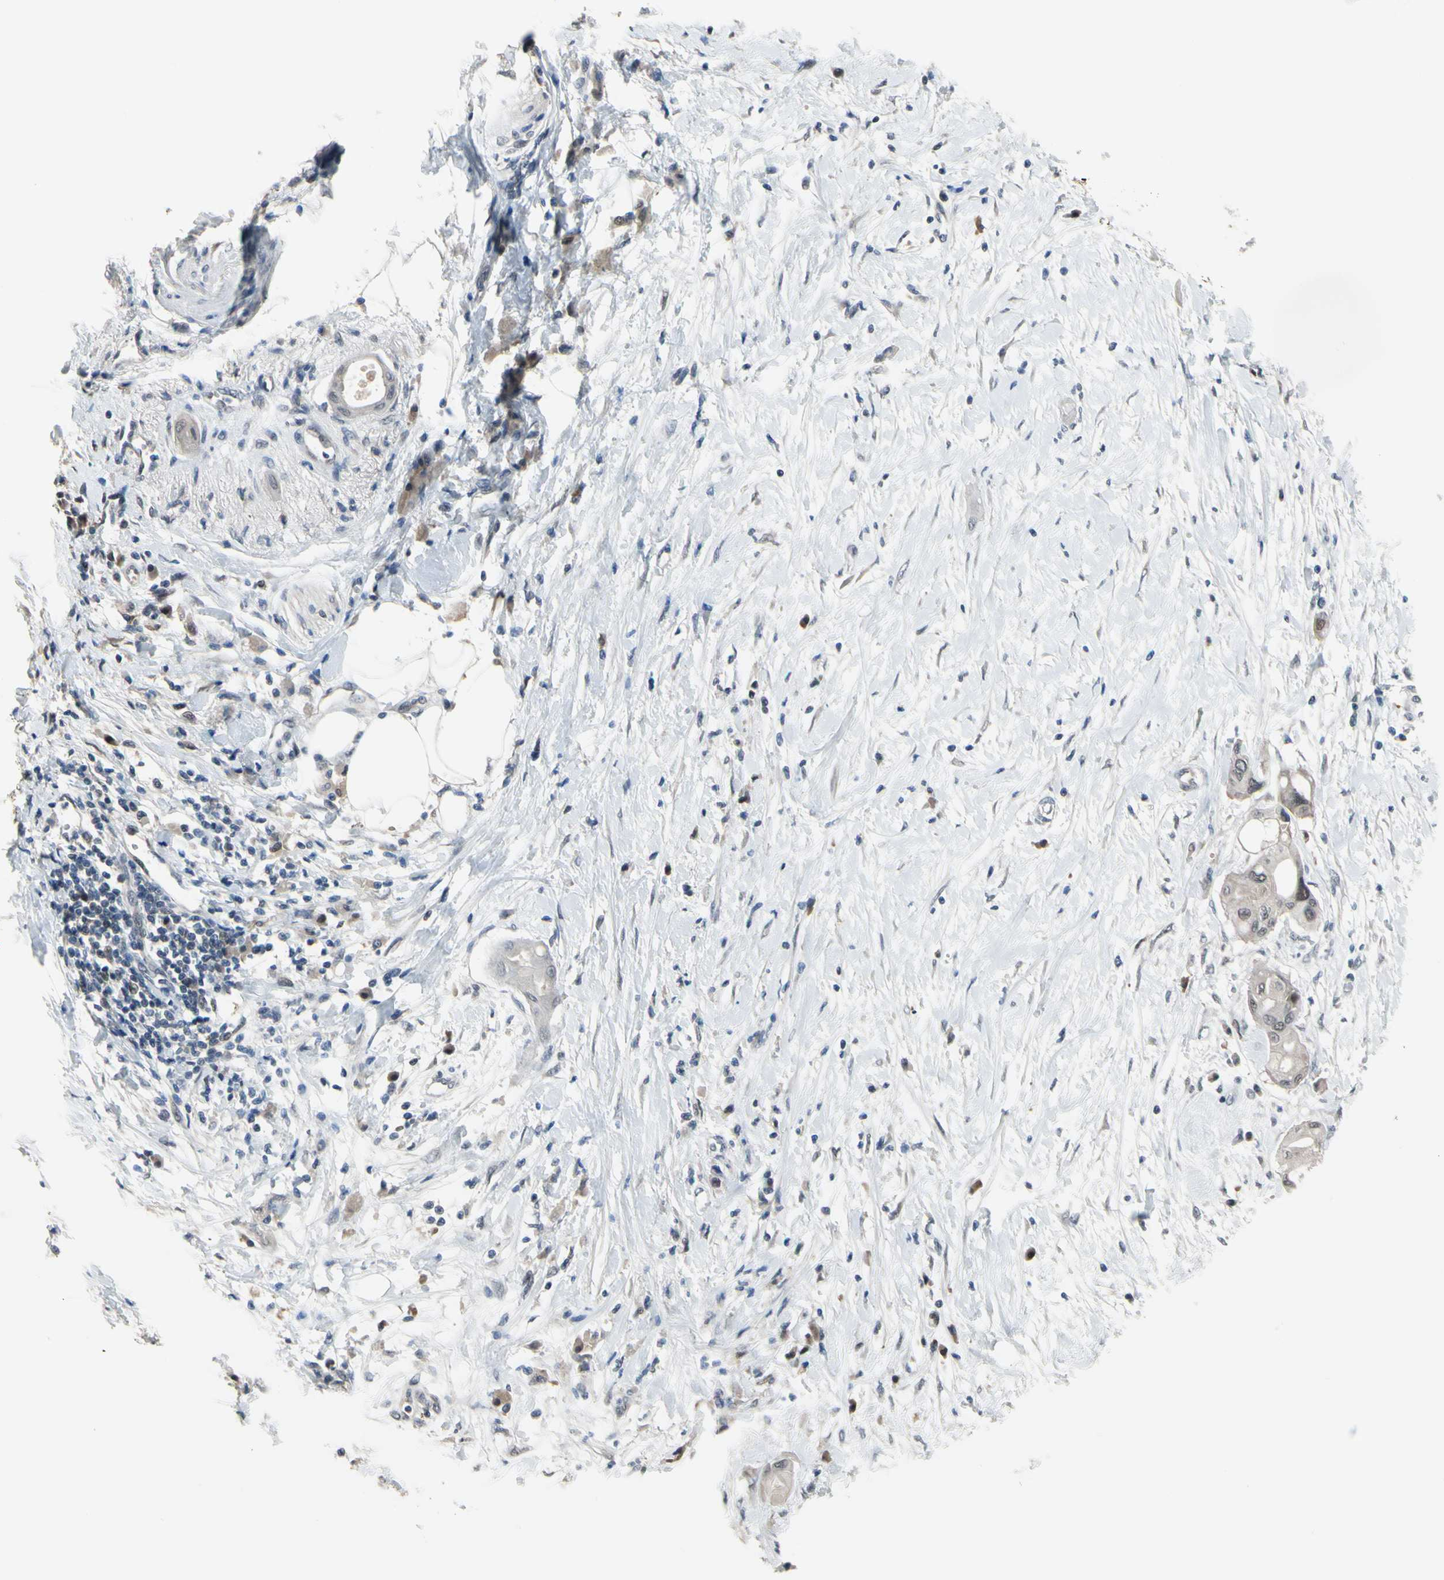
{"staining": {"intensity": "weak", "quantity": ">75%", "location": "cytoplasmic/membranous"}, "tissue": "pancreatic cancer", "cell_type": "Tumor cells", "image_type": "cancer", "snomed": [{"axis": "morphology", "description": "Adenocarcinoma, NOS"}, {"axis": "morphology", "description": "Adenocarcinoma, metastatic, NOS"}, {"axis": "topography", "description": "Lymph node"}, {"axis": "topography", "description": "Pancreas"}, {"axis": "topography", "description": "Duodenum"}], "caption": "Brown immunohistochemical staining in human metastatic adenocarcinoma (pancreatic) demonstrates weak cytoplasmic/membranous expression in about >75% of tumor cells.", "gene": "HSPA4", "patient": {"sex": "female", "age": 64}}